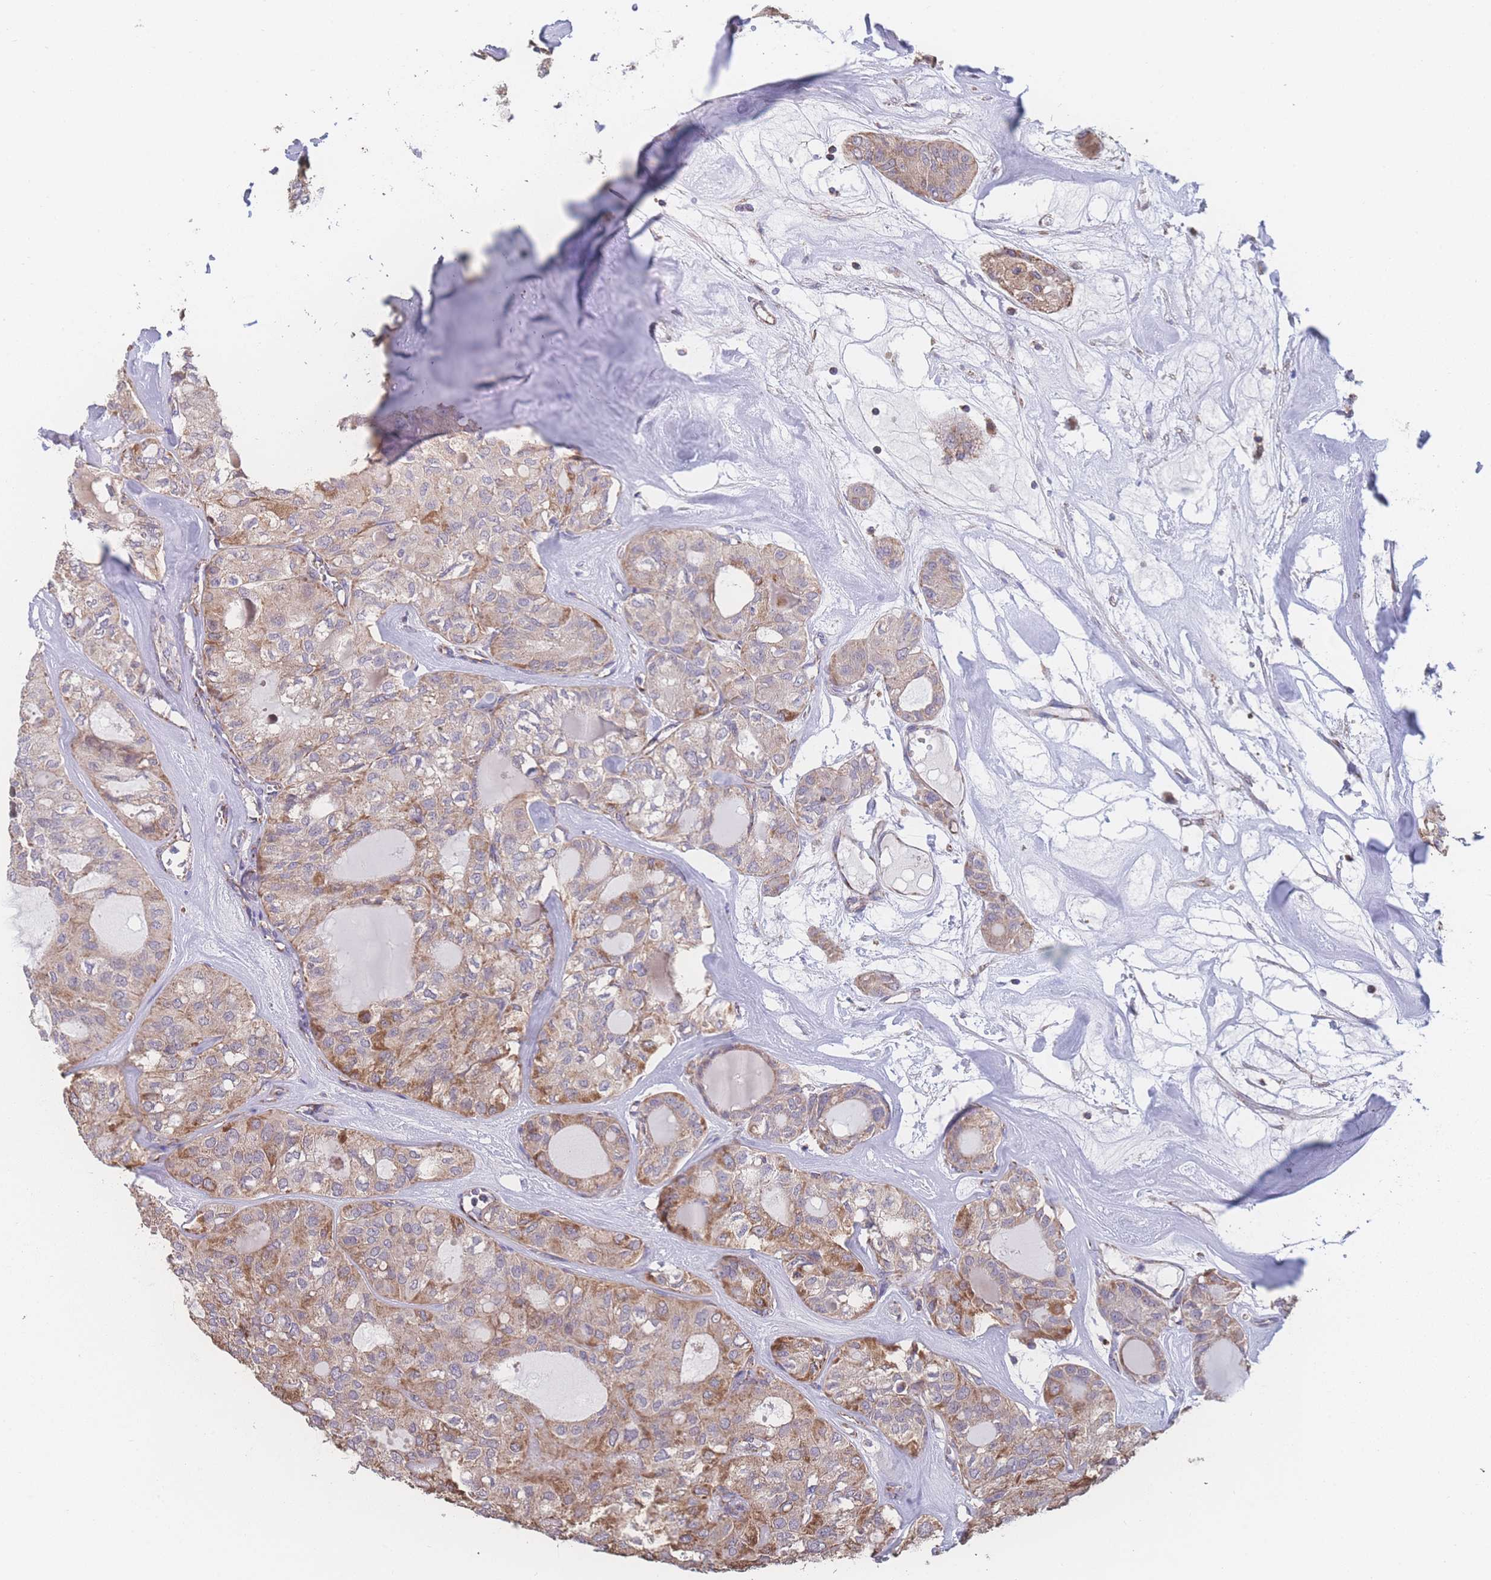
{"staining": {"intensity": "moderate", "quantity": "25%-75%", "location": "cytoplasmic/membranous"}, "tissue": "thyroid cancer", "cell_type": "Tumor cells", "image_type": "cancer", "snomed": [{"axis": "morphology", "description": "Follicular adenoma carcinoma, NOS"}, {"axis": "topography", "description": "Thyroid gland"}], "caption": "There is medium levels of moderate cytoplasmic/membranous staining in tumor cells of thyroid cancer, as demonstrated by immunohistochemical staining (brown color).", "gene": "SGSM3", "patient": {"sex": "male", "age": 75}}